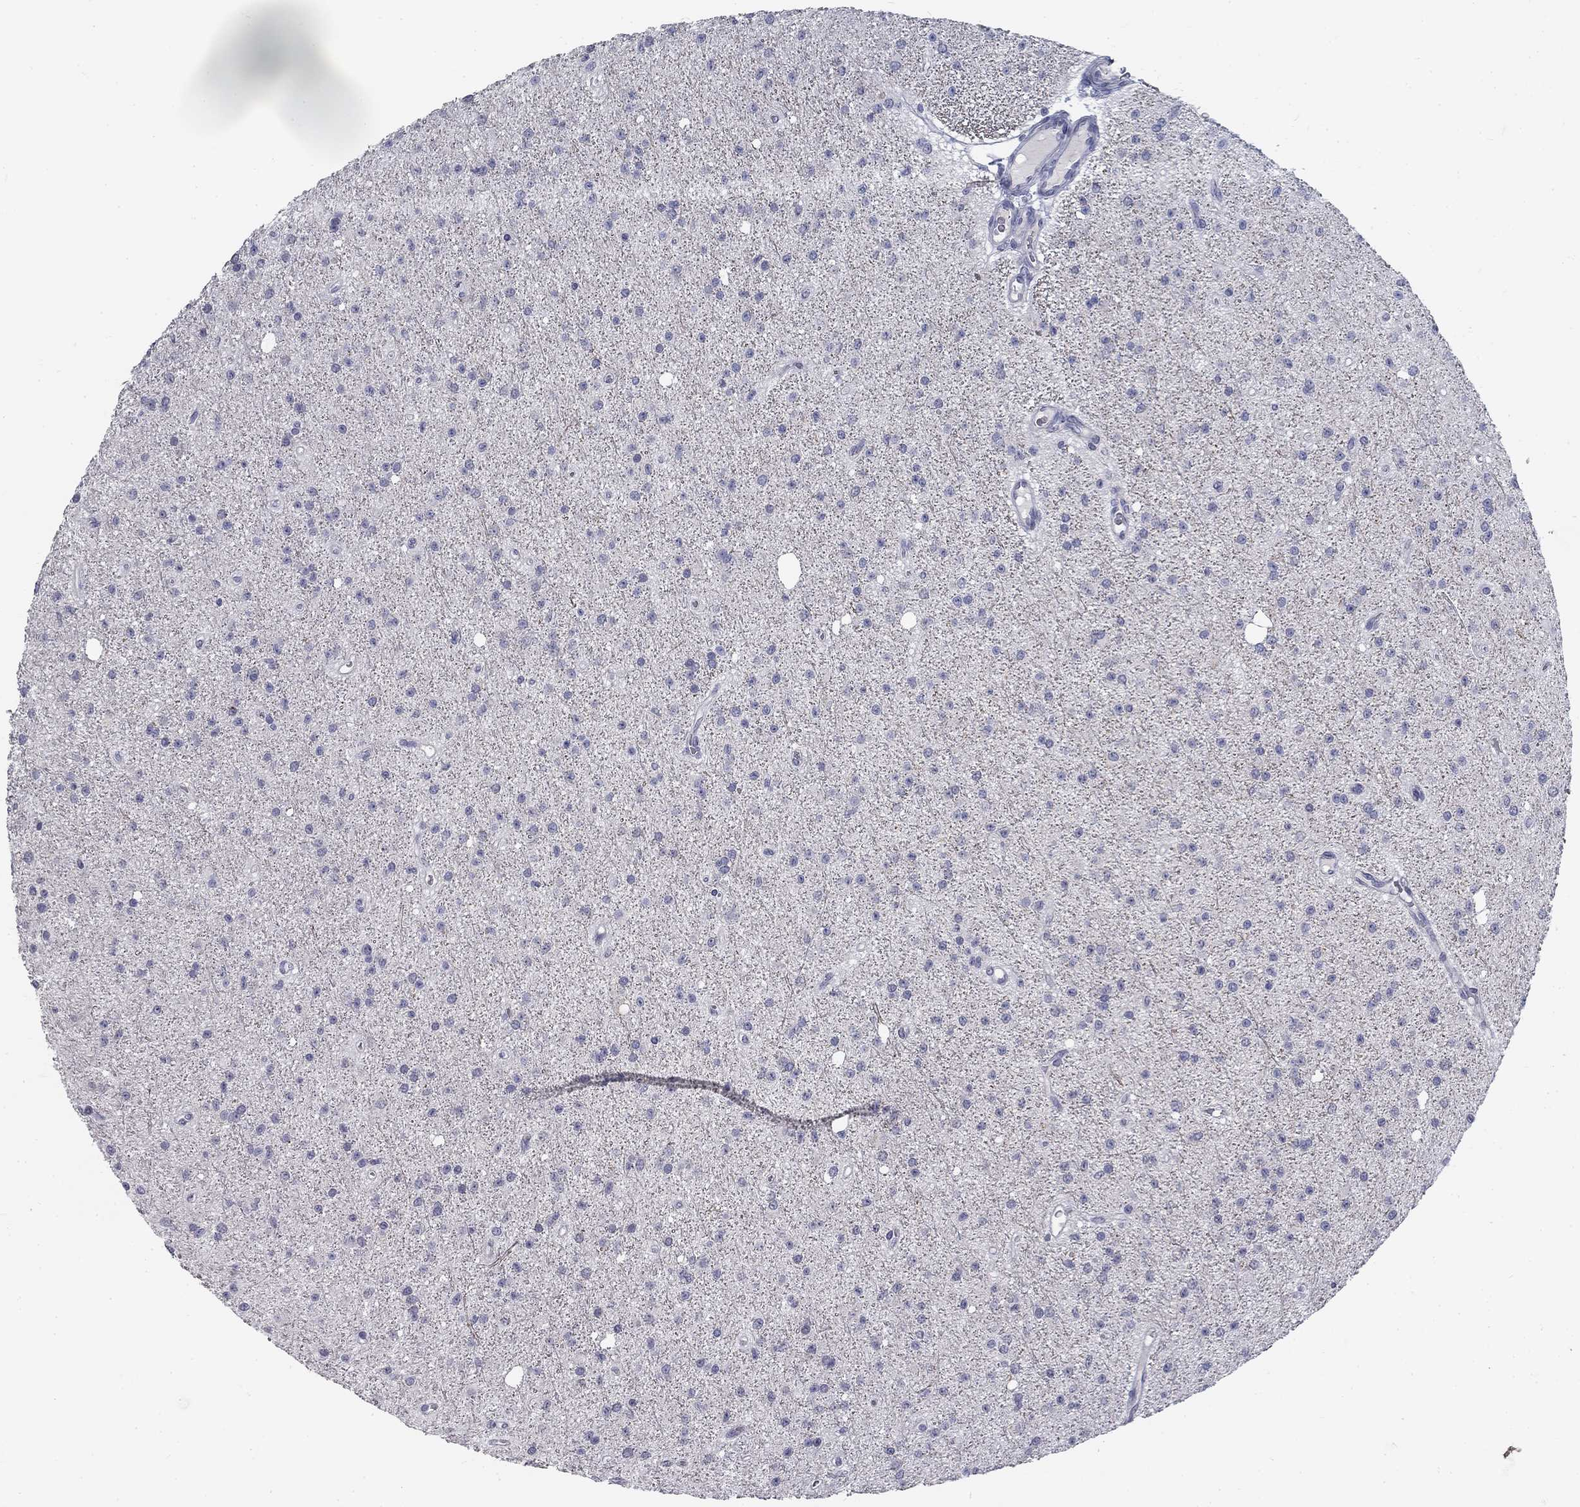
{"staining": {"intensity": "negative", "quantity": "none", "location": "none"}, "tissue": "glioma", "cell_type": "Tumor cells", "image_type": "cancer", "snomed": [{"axis": "morphology", "description": "Glioma, malignant, Low grade"}, {"axis": "topography", "description": "Brain"}], "caption": "DAB (3,3'-diaminobenzidine) immunohistochemical staining of low-grade glioma (malignant) exhibits no significant positivity in tumor cells.", "gene": "ATP1A3", "patient": {"sex": "male", "age": 27}}